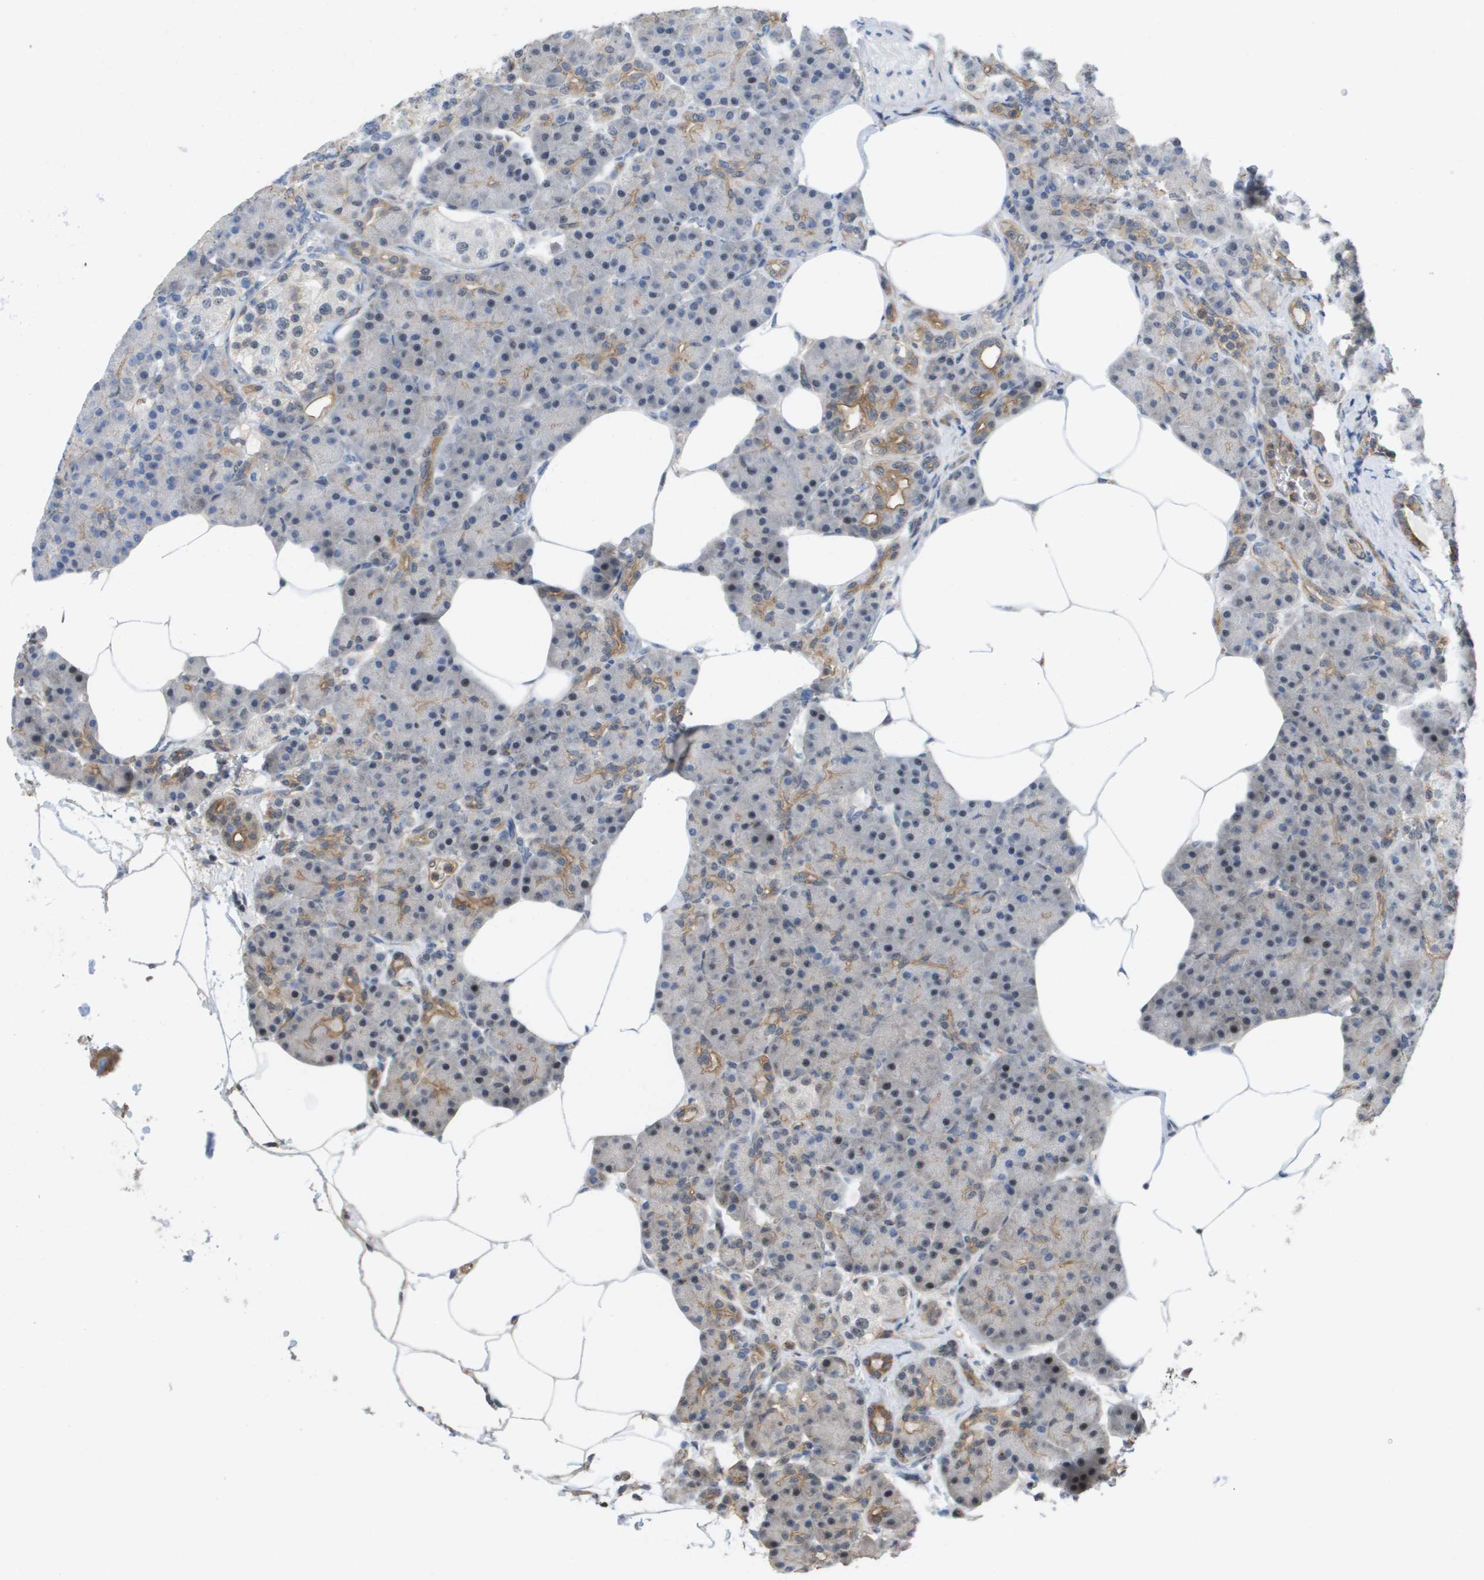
{"staining": {"intensity": "moderate", "quantity": "<25%", "location": "cytoplasmic/membranous"}, "tissue": "pancreas", "cell_type": "Exocrine glandular cells", "image_type": "normal", "snomed": [{"axis": "morphology", "description": "Normal tissue, NOS"}, {"axis": "topography", "description": "Pancreas"}], "caption": "This micrograph displays benign pancreas stained with immunohistochemistry to label a protein in brown. The cytoplasmic/membranous of exocrine glandular cells show moderate positivity for the protein. Nuclei are counter-stained blue.", "gene": "RNF112", "patient": {"sex": "female", "age": 70}}